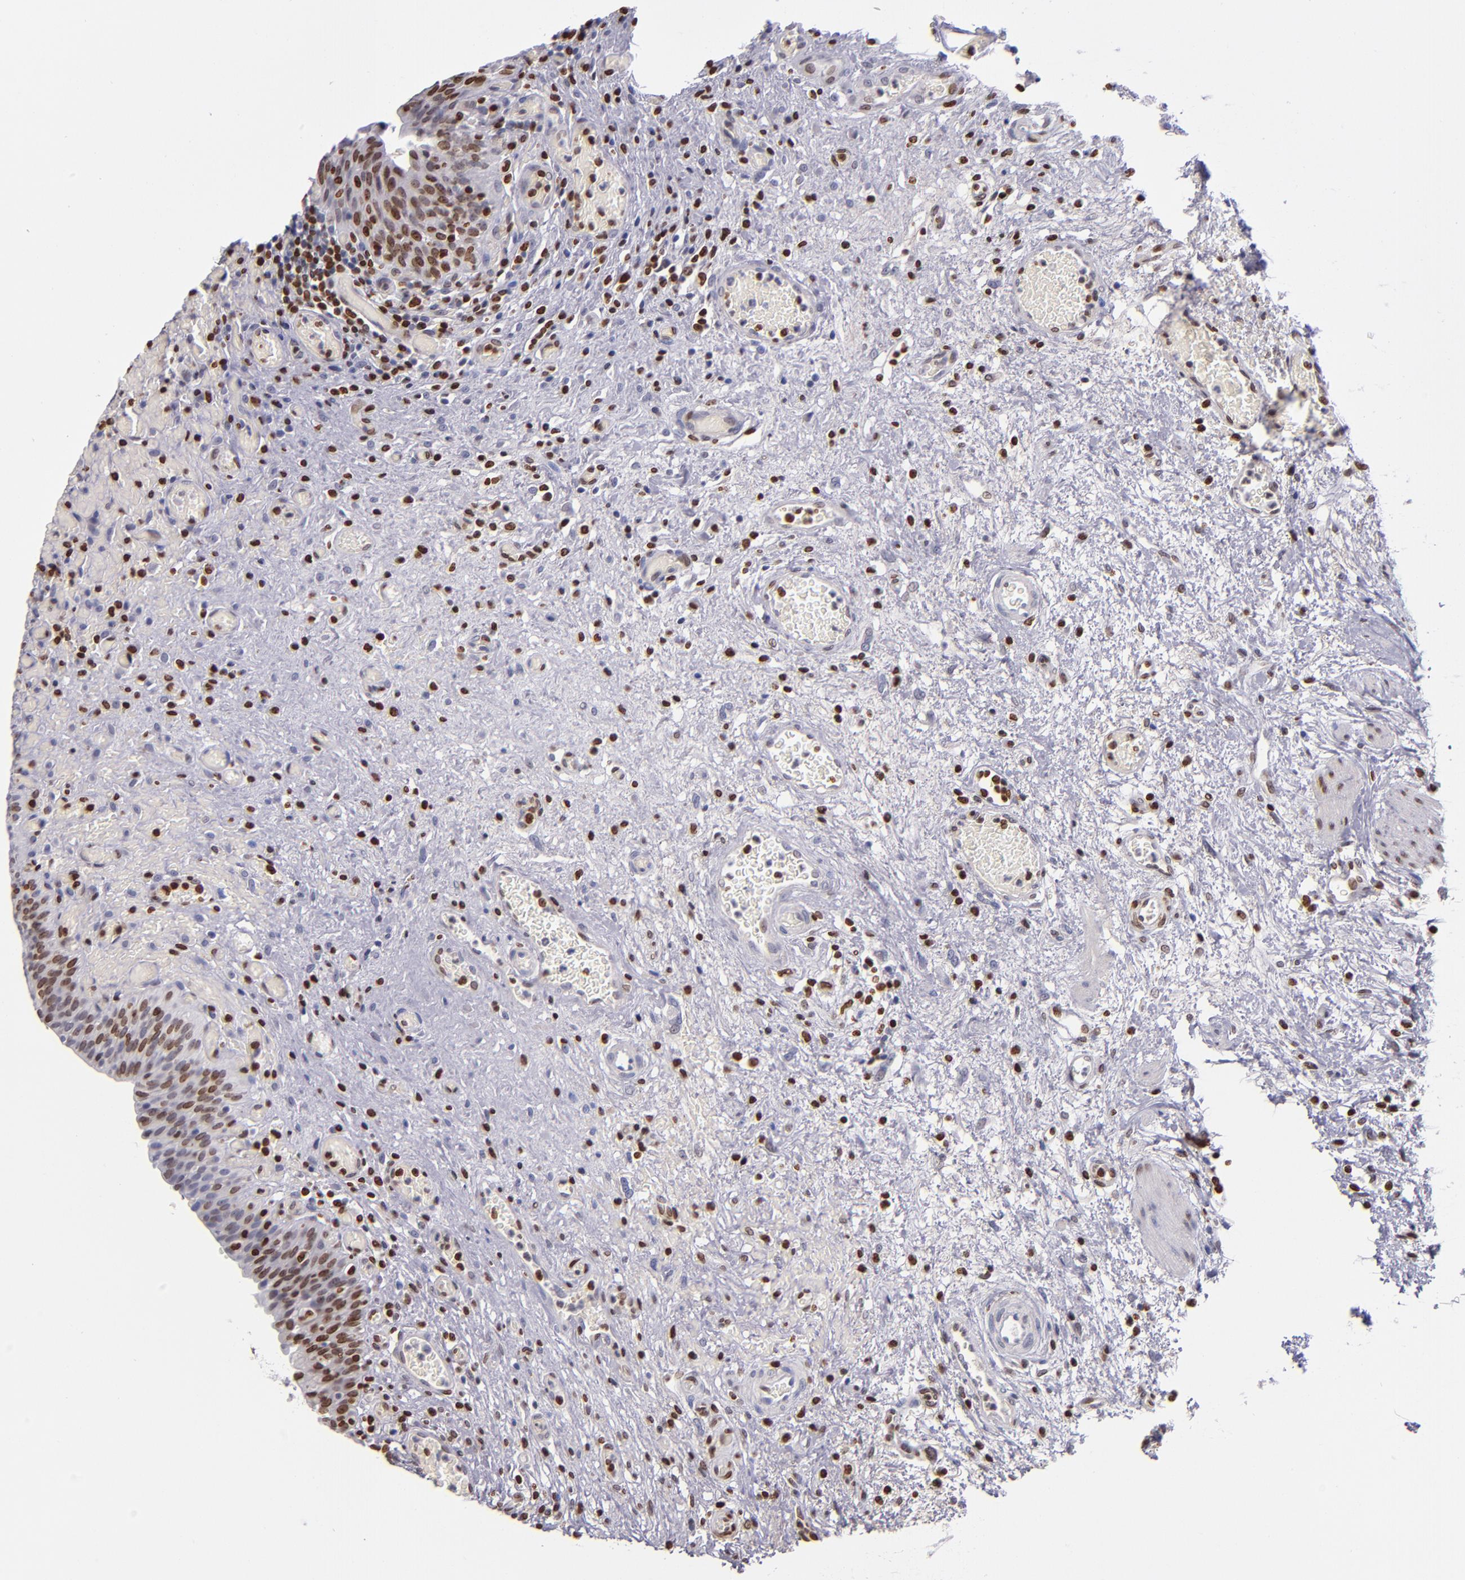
{"staining": {"intensity": "moderate", "quantity": ">75%", "location": "nuclear"}, "tissue": "urinary bladder", "cell_type": "Urothelial cells", "image_type": "normal", "snomed": [{"axis": "morphology", "description": "Normal tissue, NOS"}, {"axis": "morphology", "description": "Urothelial carcinoma, High grade"}, {"axis": "topography", "description": "Urinary bladder"}], "caption": "An immunohistochemistry image of unremarkable tissue is shown. Protein staining in brown labels moderate nuclear positivity in urinary bladder within urothelial cells.", "gene": "CDKL5", "patient": {"sex": "male", "age": 51}}